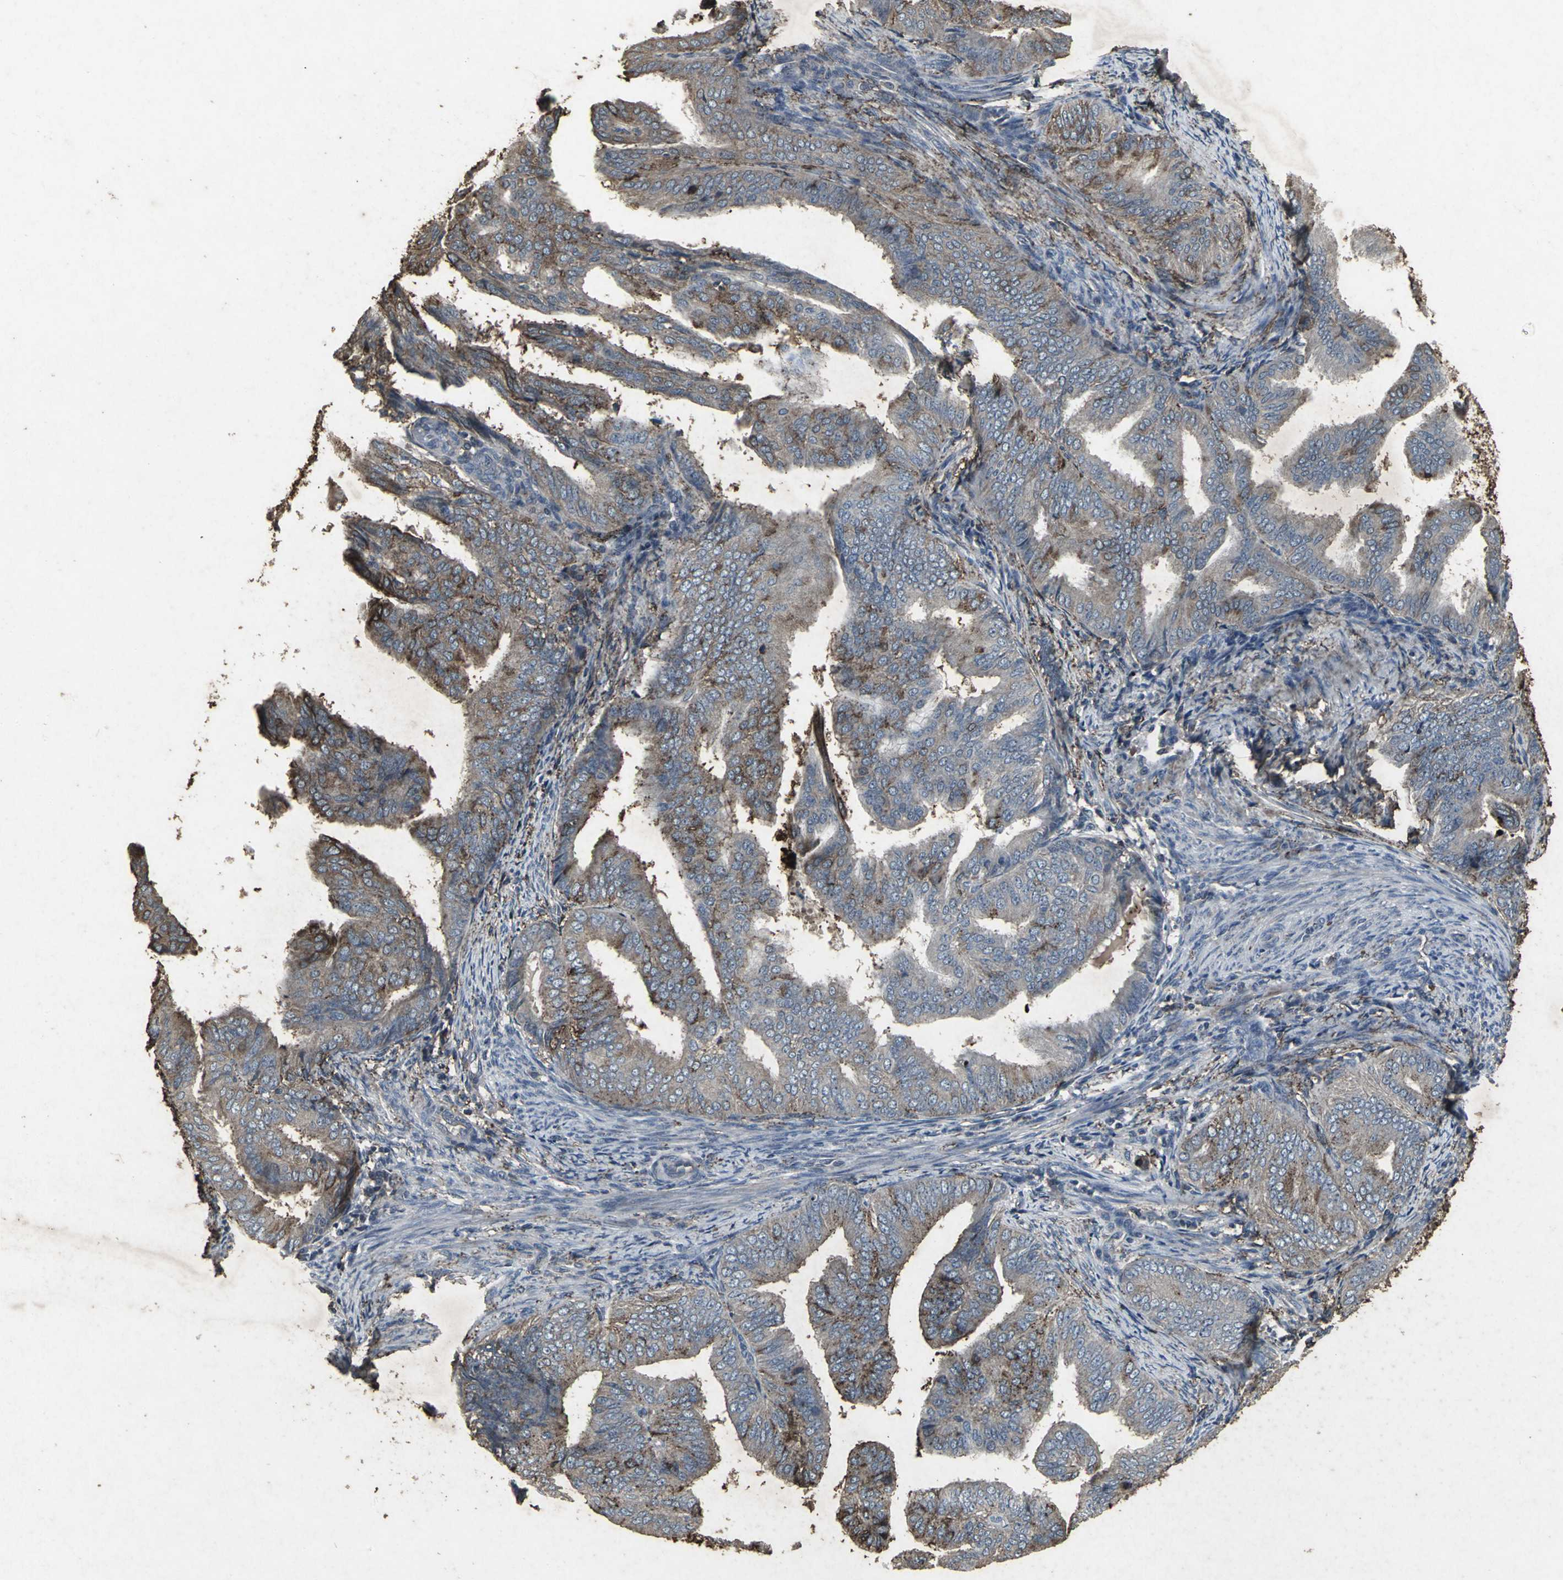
{"staining": {"intensity": "strong", "quantity": "25%-75%", "location": "cytoplasmic/membranous"}, "tissue": "endometrial cancer", "cell_type": "Tumor cells", "image_type": "cancer", "snomed": [{"axis": "morphology", "description": "Adenocarcinoma, NOS"}, {"axis": "topography", "description": "Endometrium"}], "caption": "Endometrial cancer was stained to show a protein in brown. There is high levels of strong cytoplasmic/membranous staining in about 25%-75% of tumor cells.", "gene": "CCR9", "patient": {"sex": "female", "age": 58}}